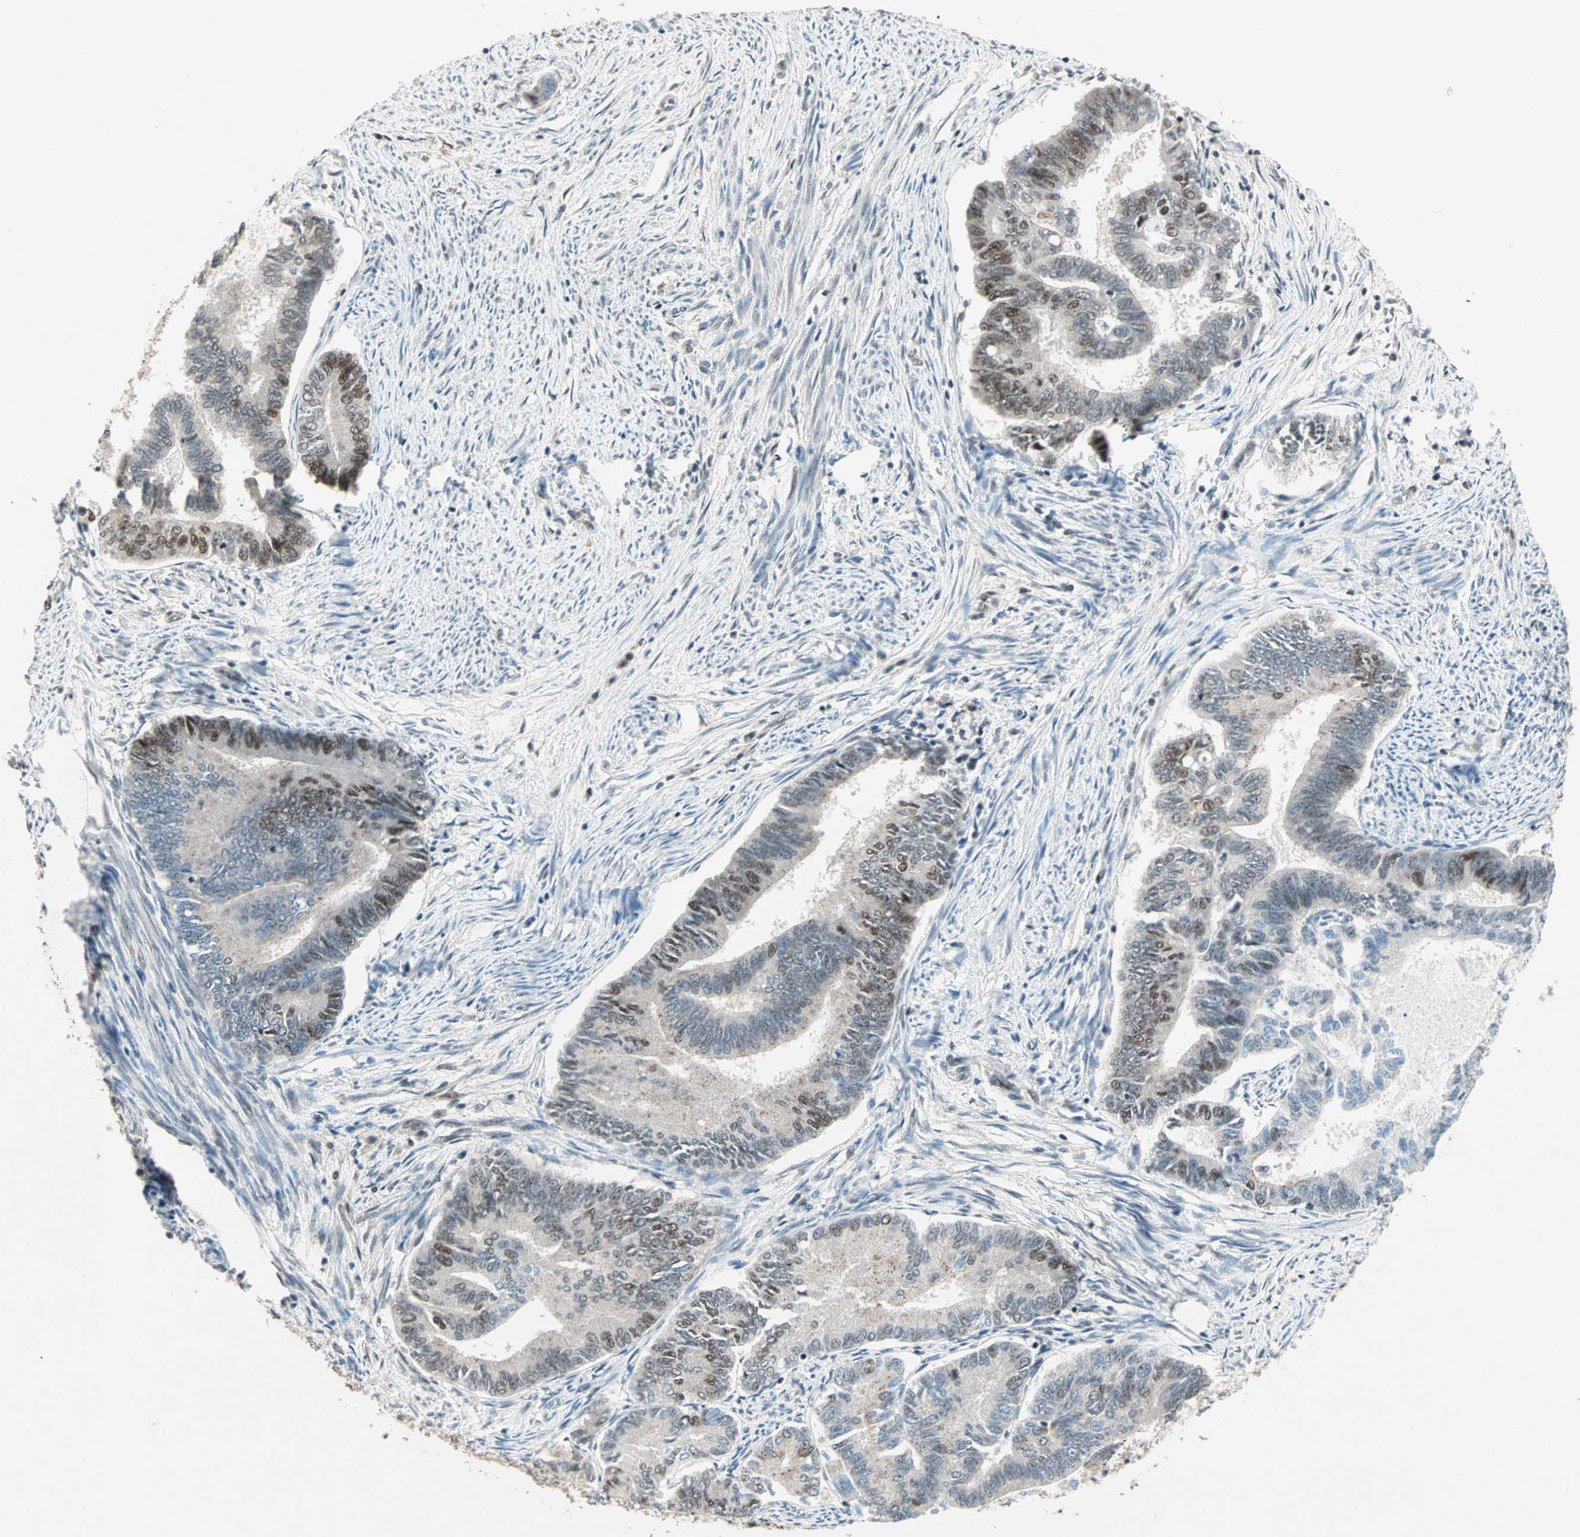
{"staining": {"intensity": "moderate", "quantity": "25%-75%", "location": "nuclear"}, "tissue": "endometrial cancer", "cell_type": "Tumor cells", "image_type": "cancer", "snomed": [{"axis": "morphology", "description": "Adenocarcinoma, NOS"}, {"axis": "topography", "description": "Endometrium"}], "caption": "Endometrial cancer stained with a protein marker displays moderate staining in tumor cells.", "gene": "MDC1", "patient": {"sex": "female", "age": 86}}